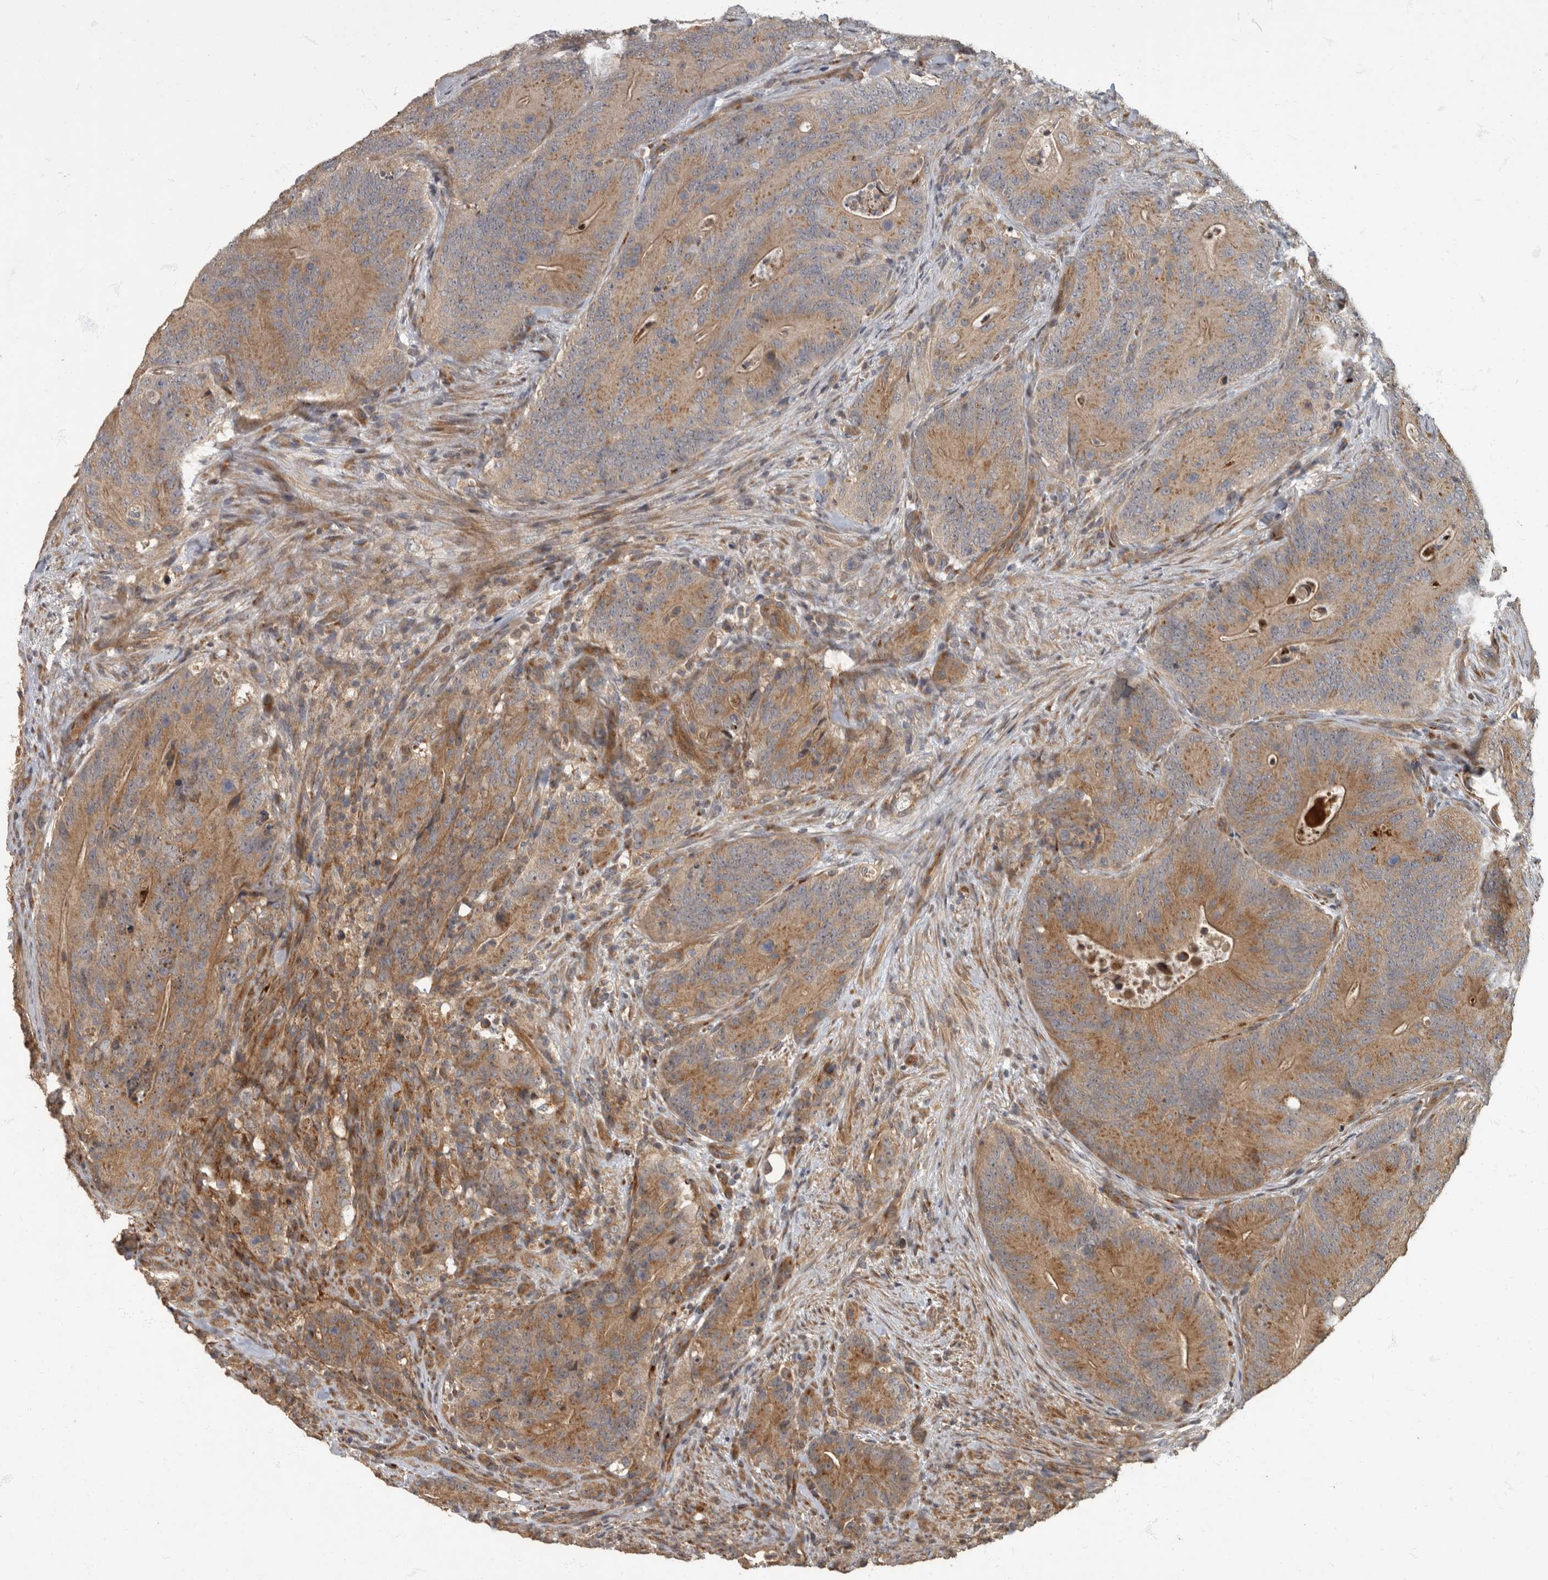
{"staining": {"intensity": "moderate", "quantity": ">75%", "location": "cytoplasmic/membranous"}, "tissue": "colorectal cancer", "cell_type": "Tumor cells", "image_type": "cancer", "snomed": [{"axis": "morphology", "description": "Normal tissue, NOS"}, {"axis": "topography", "description": "Colon"}], "caption": "Immunohistochemical staining of human colorectal cancer demonstrates medium levels of moderate cytoplasmic/membranous expression in about >75% of tumor cells.", "gene": "IQCK", "patient": {"sex": "female", "age": 82}}